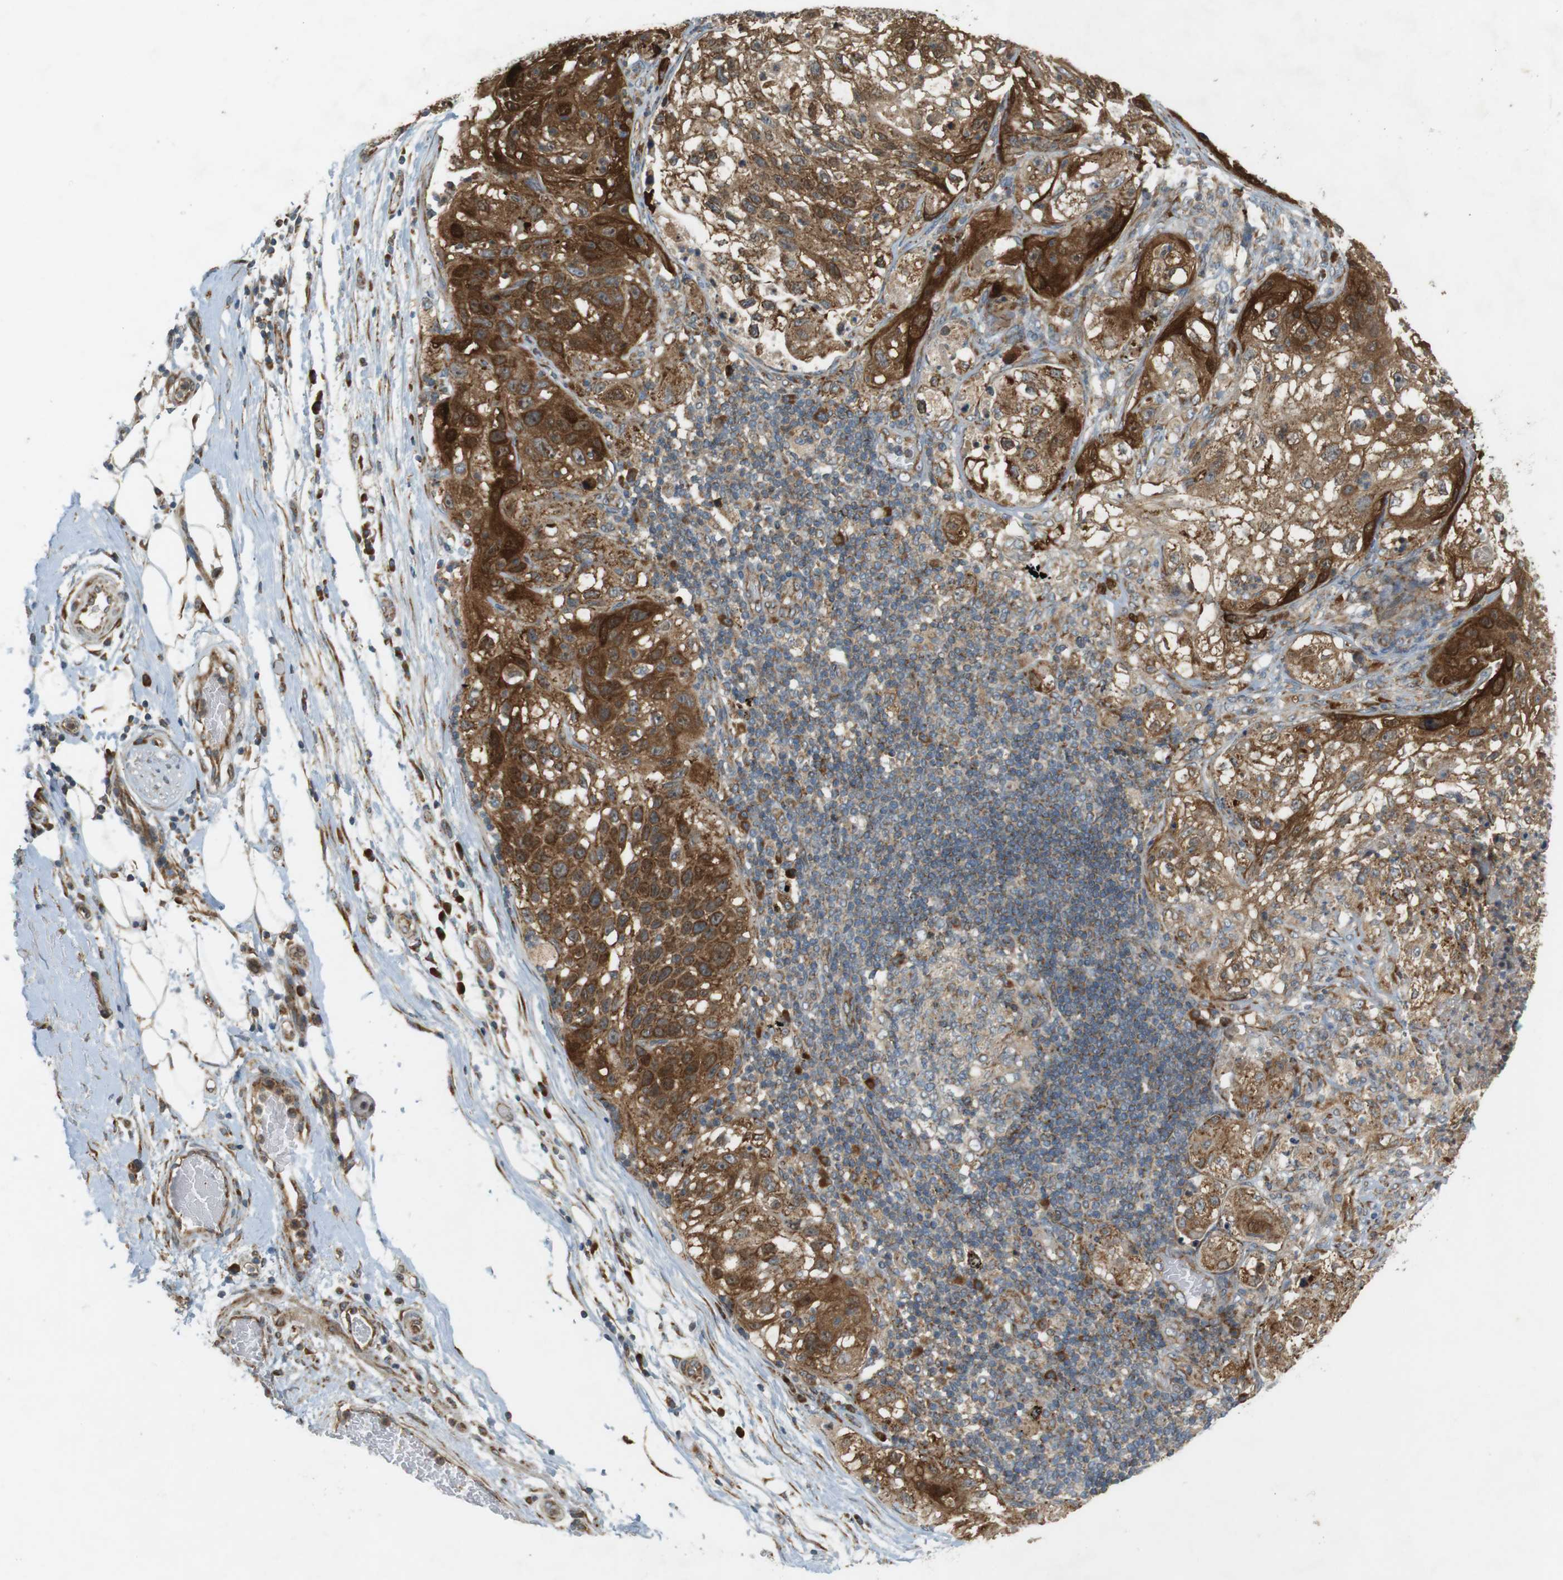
{"staining": {"intensity": "strong", "quantity": "25%-75%", "location": "cytoplasmic/membranous"}, "tissue": "lung cancer", "cell_type": "Tumor cells", "image_type": "cancer", "snomed": [{"axis": "morphology", "description": "Inflammation, NOS"}, {"axis": "morphology", "description": "Squamous cell carcinoma, NOS"}, {"axis": "topography", "description": "Lymph node"}, {"axis": "topography", "description": "Soft tissue"}, {"axis": "topography", "description": "Lung"}], "caption": "Squamous cell carcinoma (lung) stained with a brown dye displays strong cytoplasmic/membranous positive staining in about 25%-75% of tumor cells.", "gene": "SLC41A1", "patient": {"sex": "male", "age": 66}}